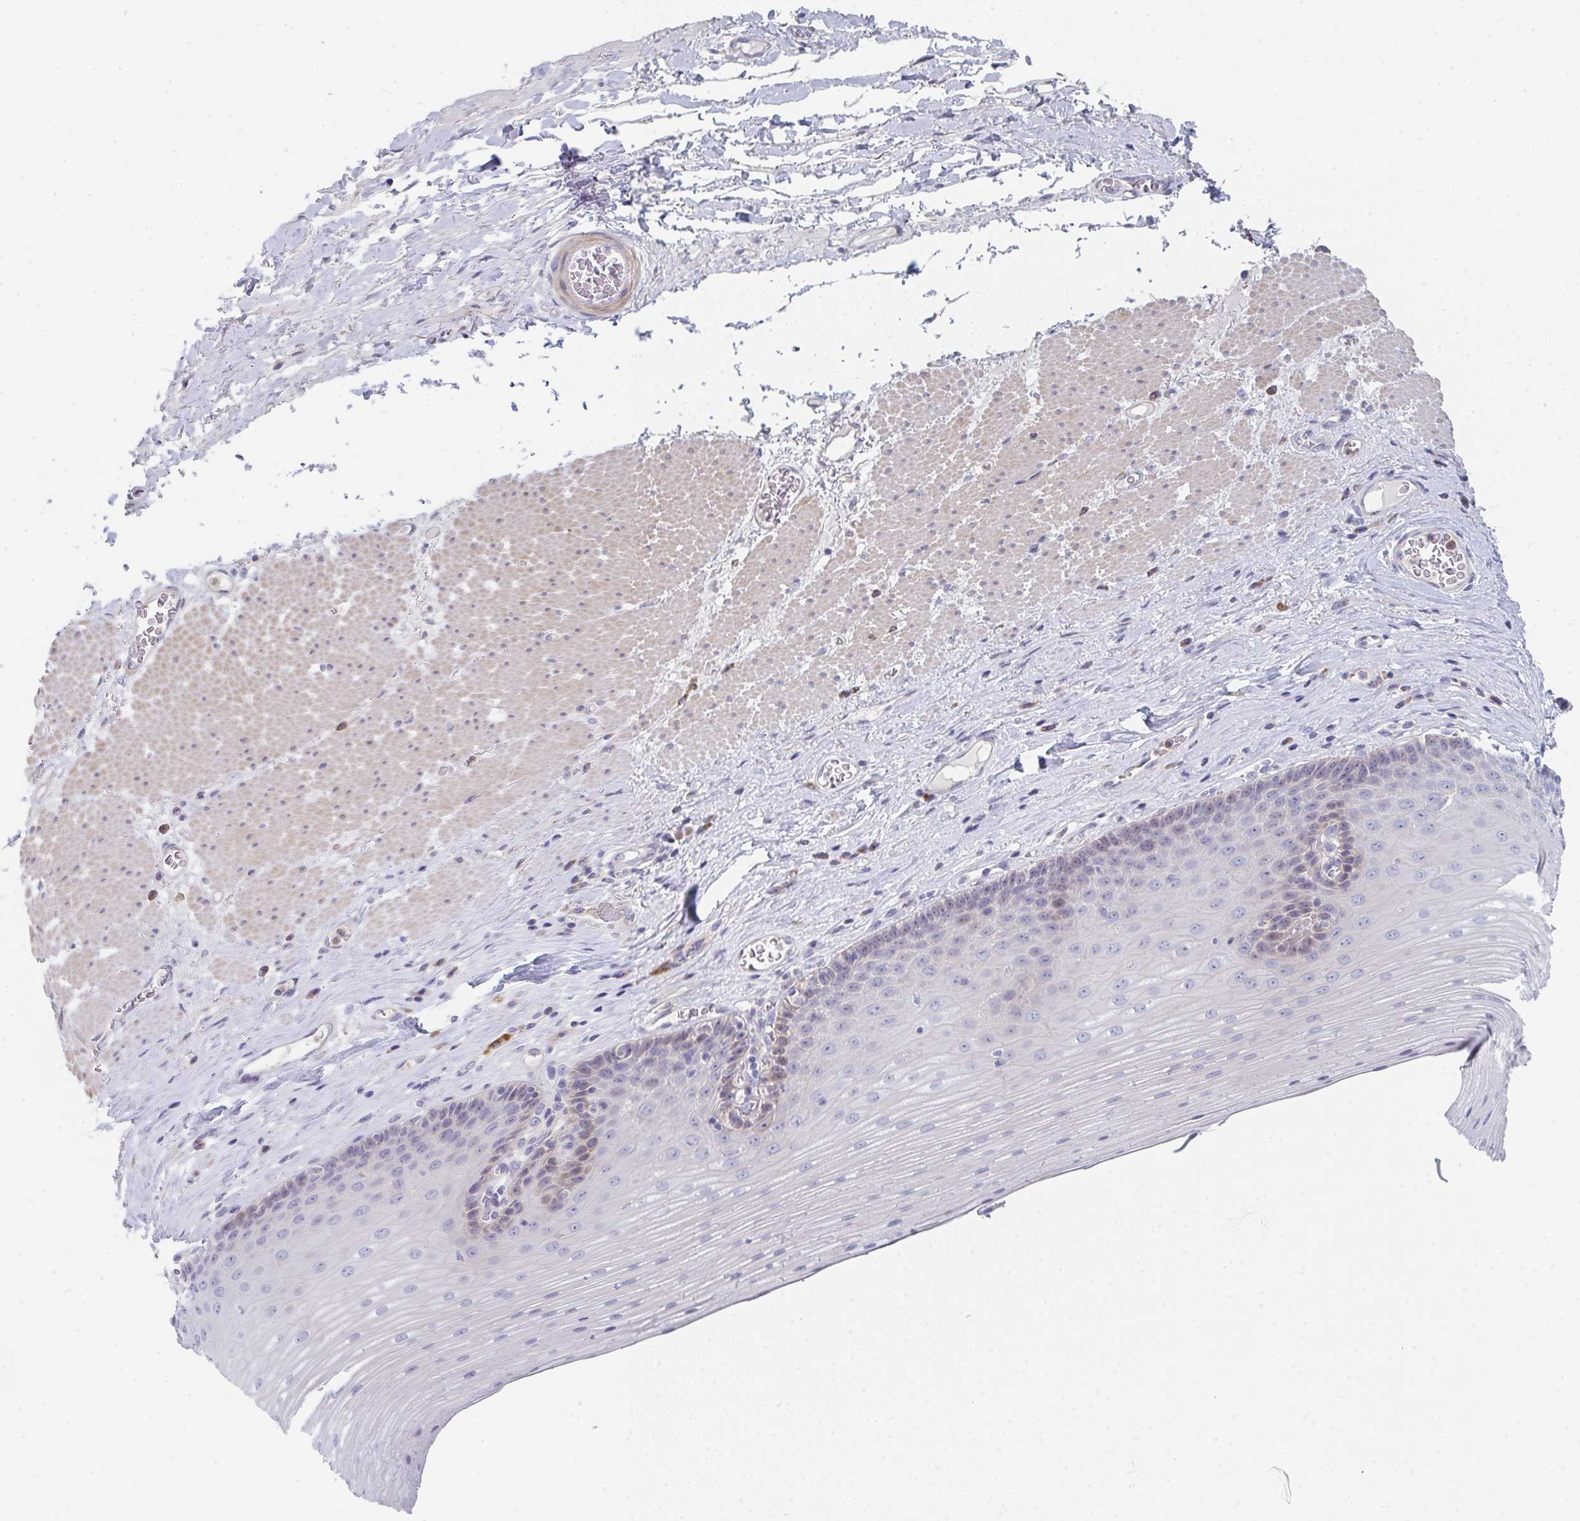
{"staining": {"intensity": "moderate", "quantity": "<25%", "location": "cytoplasmic/membranous"}, "tissue": "esophagus", "cell_type": "Squamous epithelial cells", "image_type": "normal", "snomed": [{"axis": "morphology", "description": "Normal tissue, NOS"}, {"axis": "topography", "description": "Esophagus"}], "caption": "Moderate cytoplasmic/membranous protein positivity is seen in approximately <25% of squamous epithelial cells in esophagus.", "gene": "KLHL33", "patient": {"sex": "male", "age": 62}}